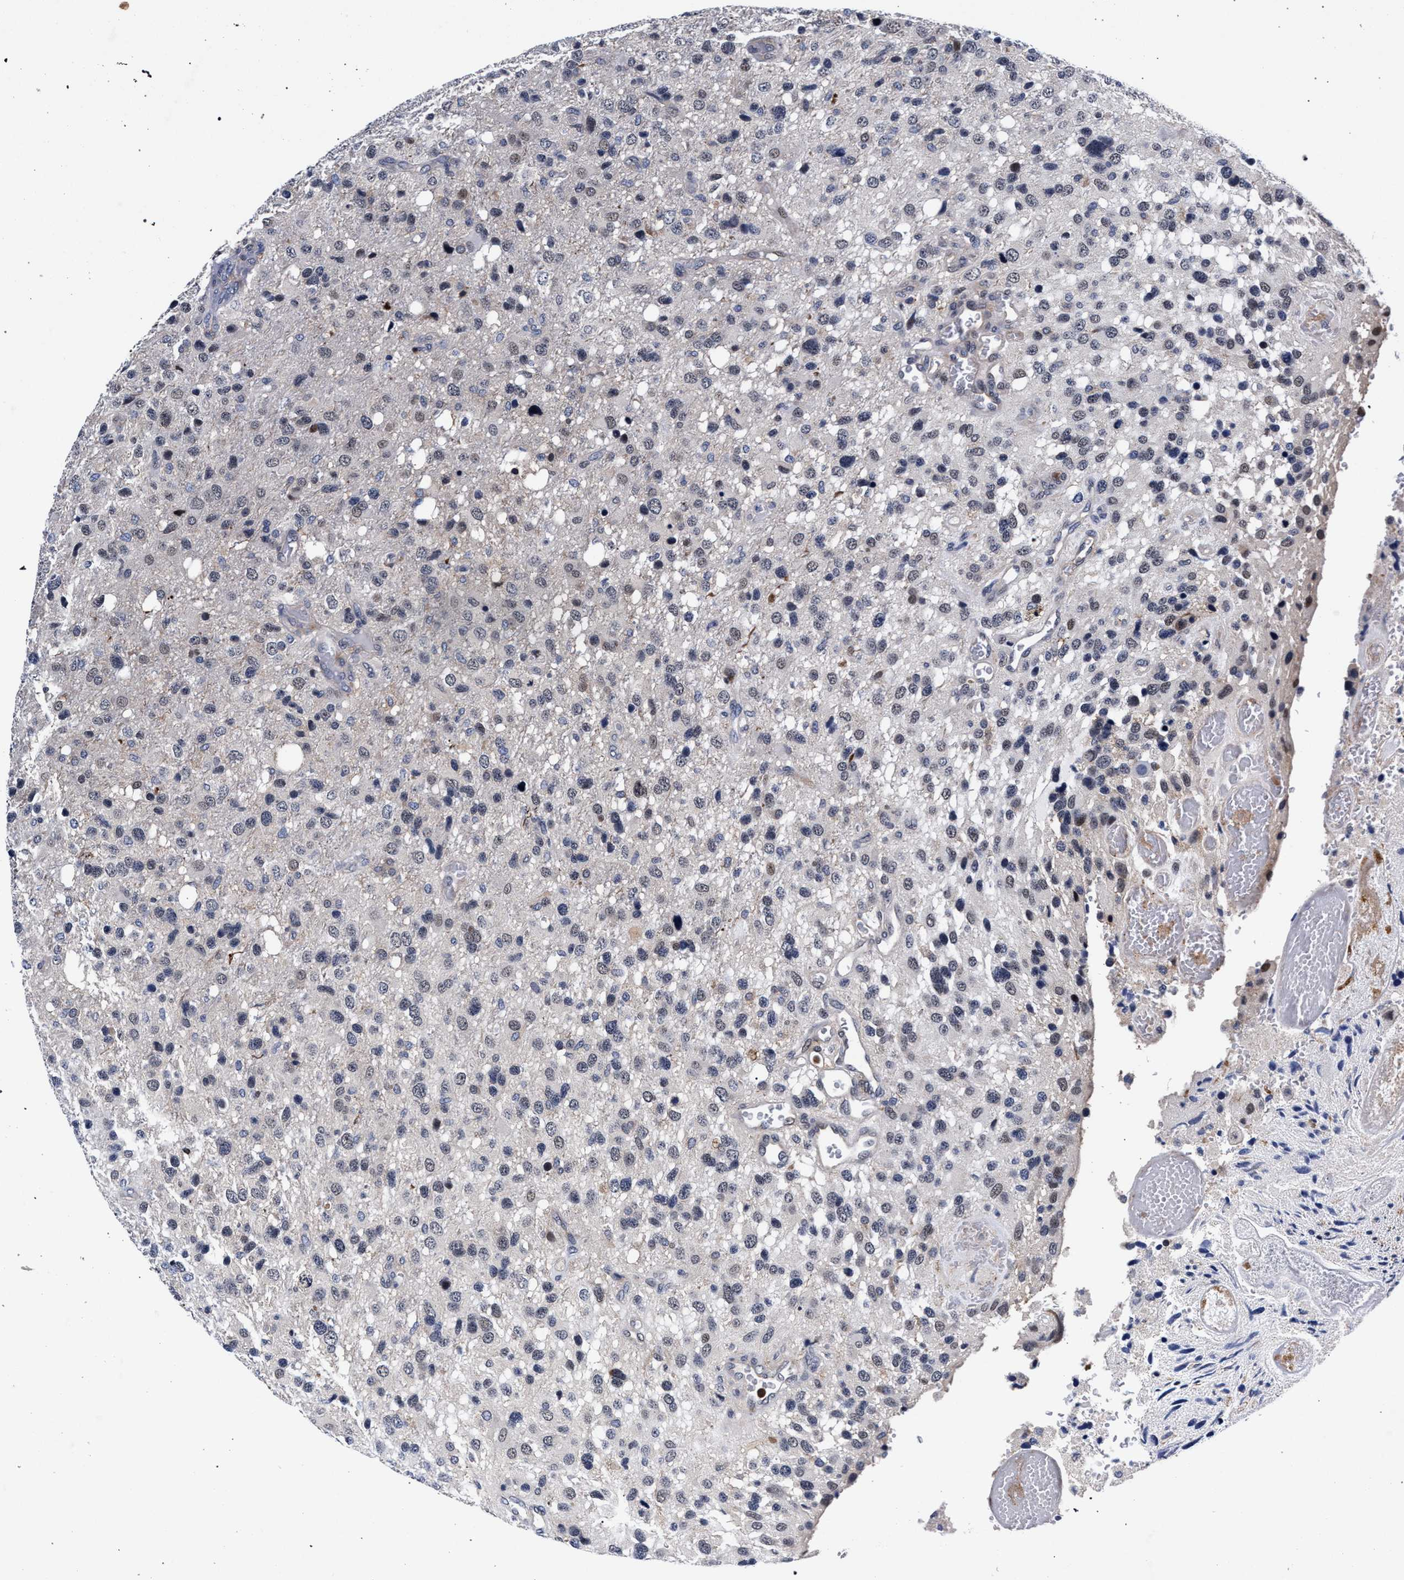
{"staining": {"intensity": "negative", "quantity": "none", "location": "none"}, "tissue": "glioma", "cell_type": "Tumor cells", "image_type": "cancer", "snomed": [{"axis": "morphology", "description": "Glioma, malignant, High grade"}, {"axis": "topography", "description": "Brain"}], "caption": "Histopathology image shows no significant protein staining in tumor cells of malignant high-grade glioma.", "gene": "ZNF462", "patient": {"sex": "female", "age": 58}}